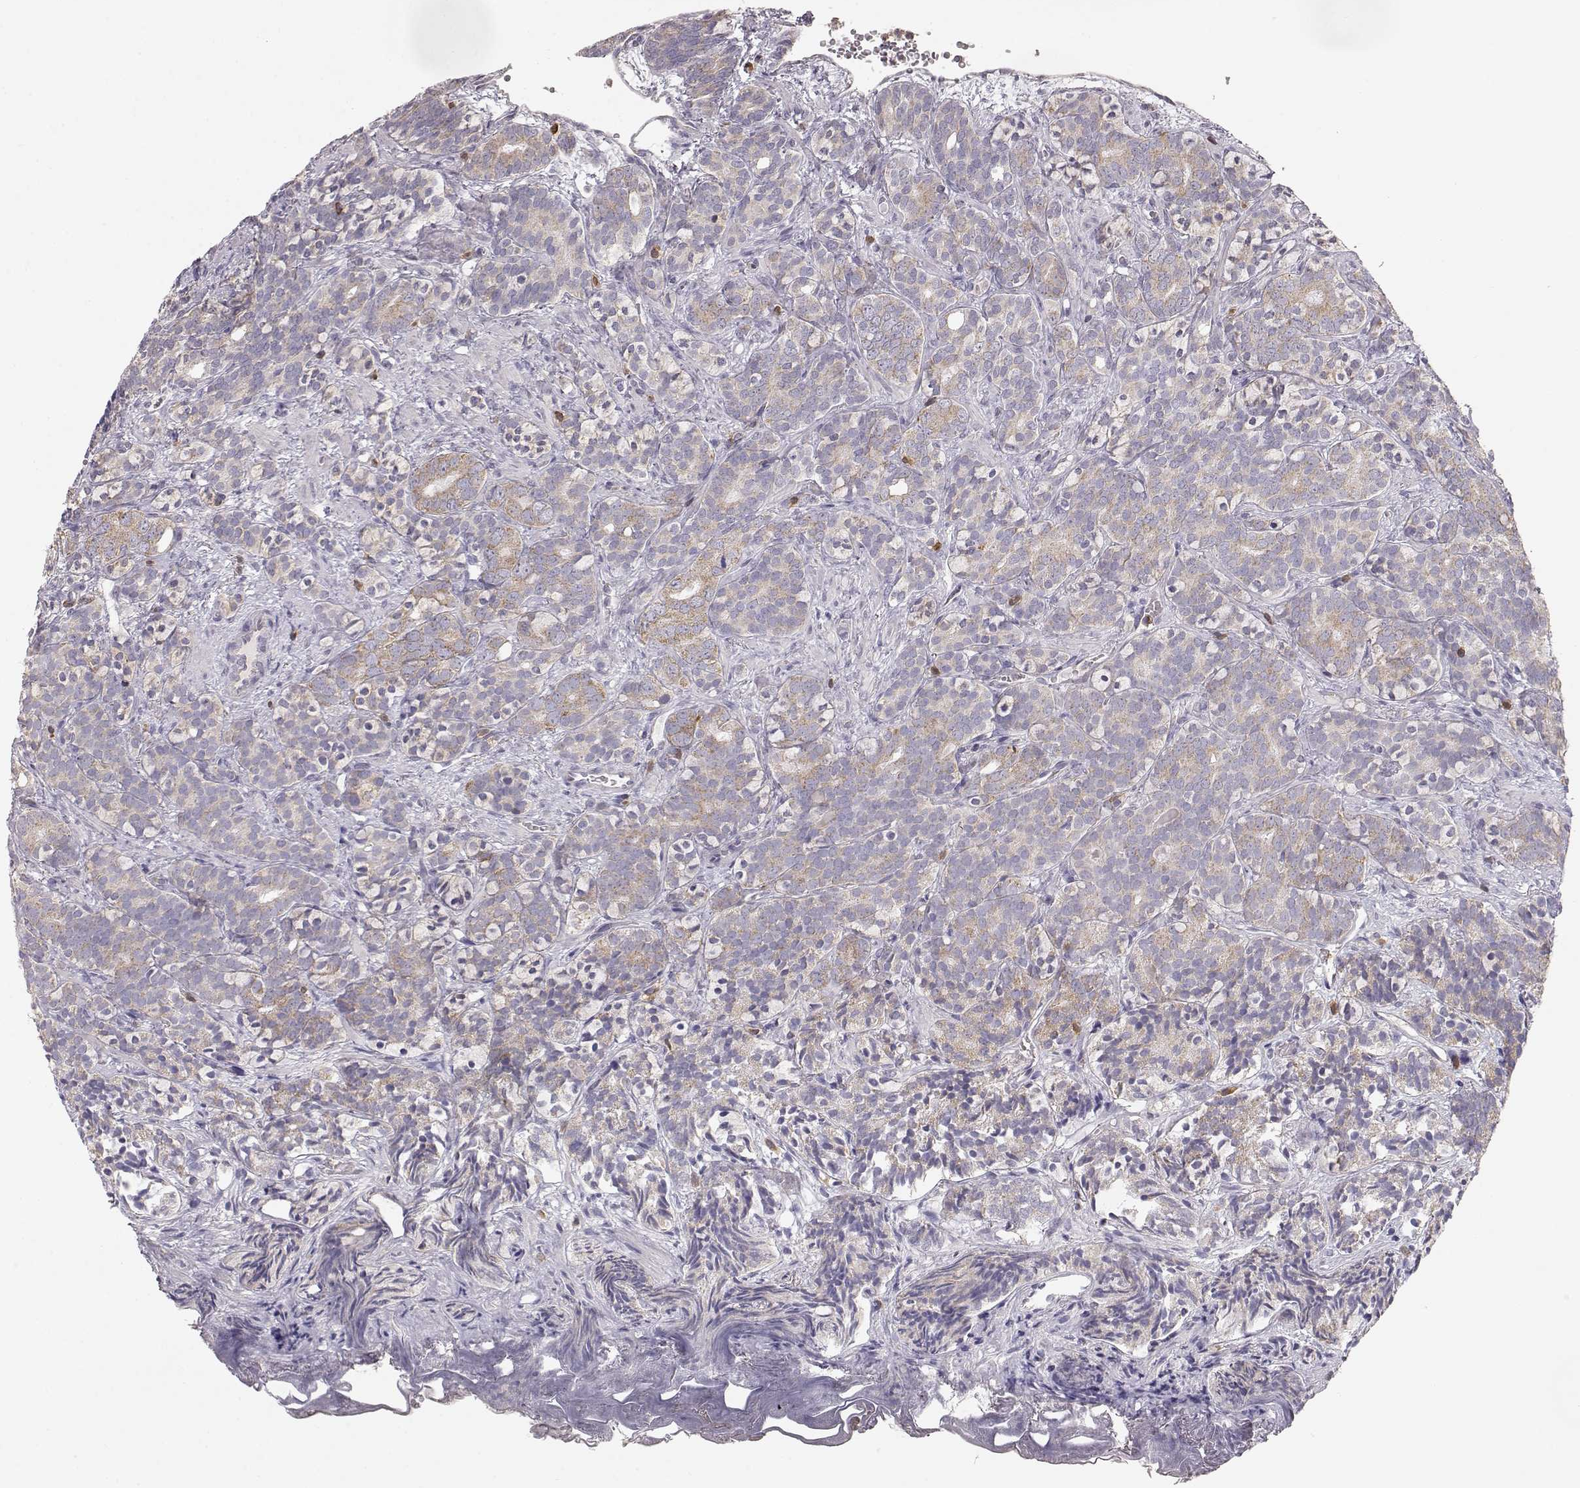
{"staining": {"intensity": "moderate", "quantity": ">75%", "location": "cytoplasmic/membranous"}, "tissue": "prostate cancer", "cell_type": "Tumor cells", "image_type": "cancer", "snomed": [{"axis": "morphology", "description": "Adenocarcinoma, High grade"}, {"axis": "topography", "description": "Prostate"}], "caption": "There is medium levels of moderate cytoplasmic/membranous staining in tumor cells of prostate cancer, as demonstrated by immunohistochemical staining (brown color).", "gene": "GRAP2", "patient": {"sex": "male", "age": 84}}